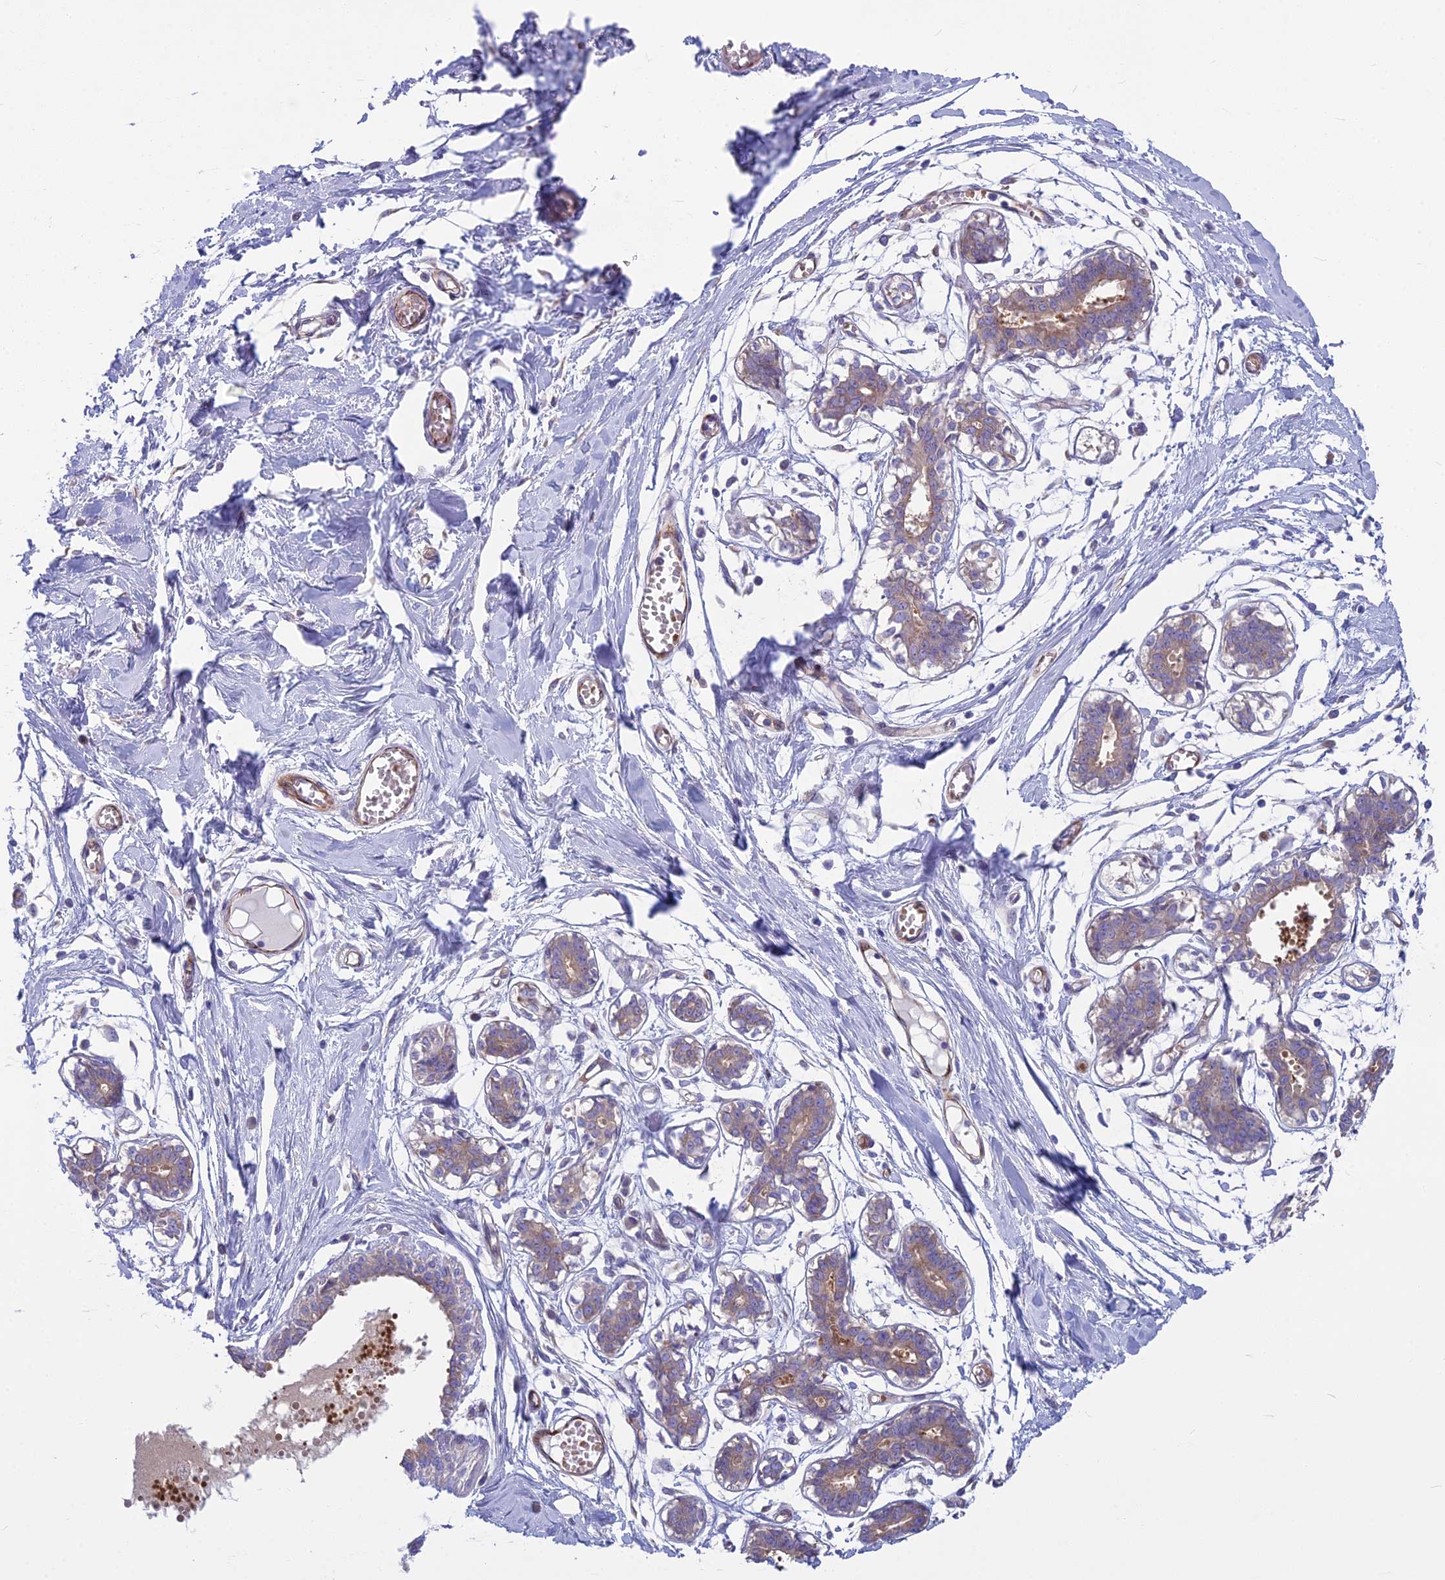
{"staining": {"intensity": "negative", "quantity": "none", "location": "none"}, "tissue": "breast", "cell_type": "Adipocytes", "image_type": "normal", "snomed": [{"axis": "morphology", "description": "Normal tissue, NOS"}, {"axis": "topography", "description": "Breast"}], "caption": "Human breast stained for a protein using immunohistochemistry reveals no positivity in adipocytes.", "gene": "PCDHB14", "patient": {"sex": "female", "age": 27}}